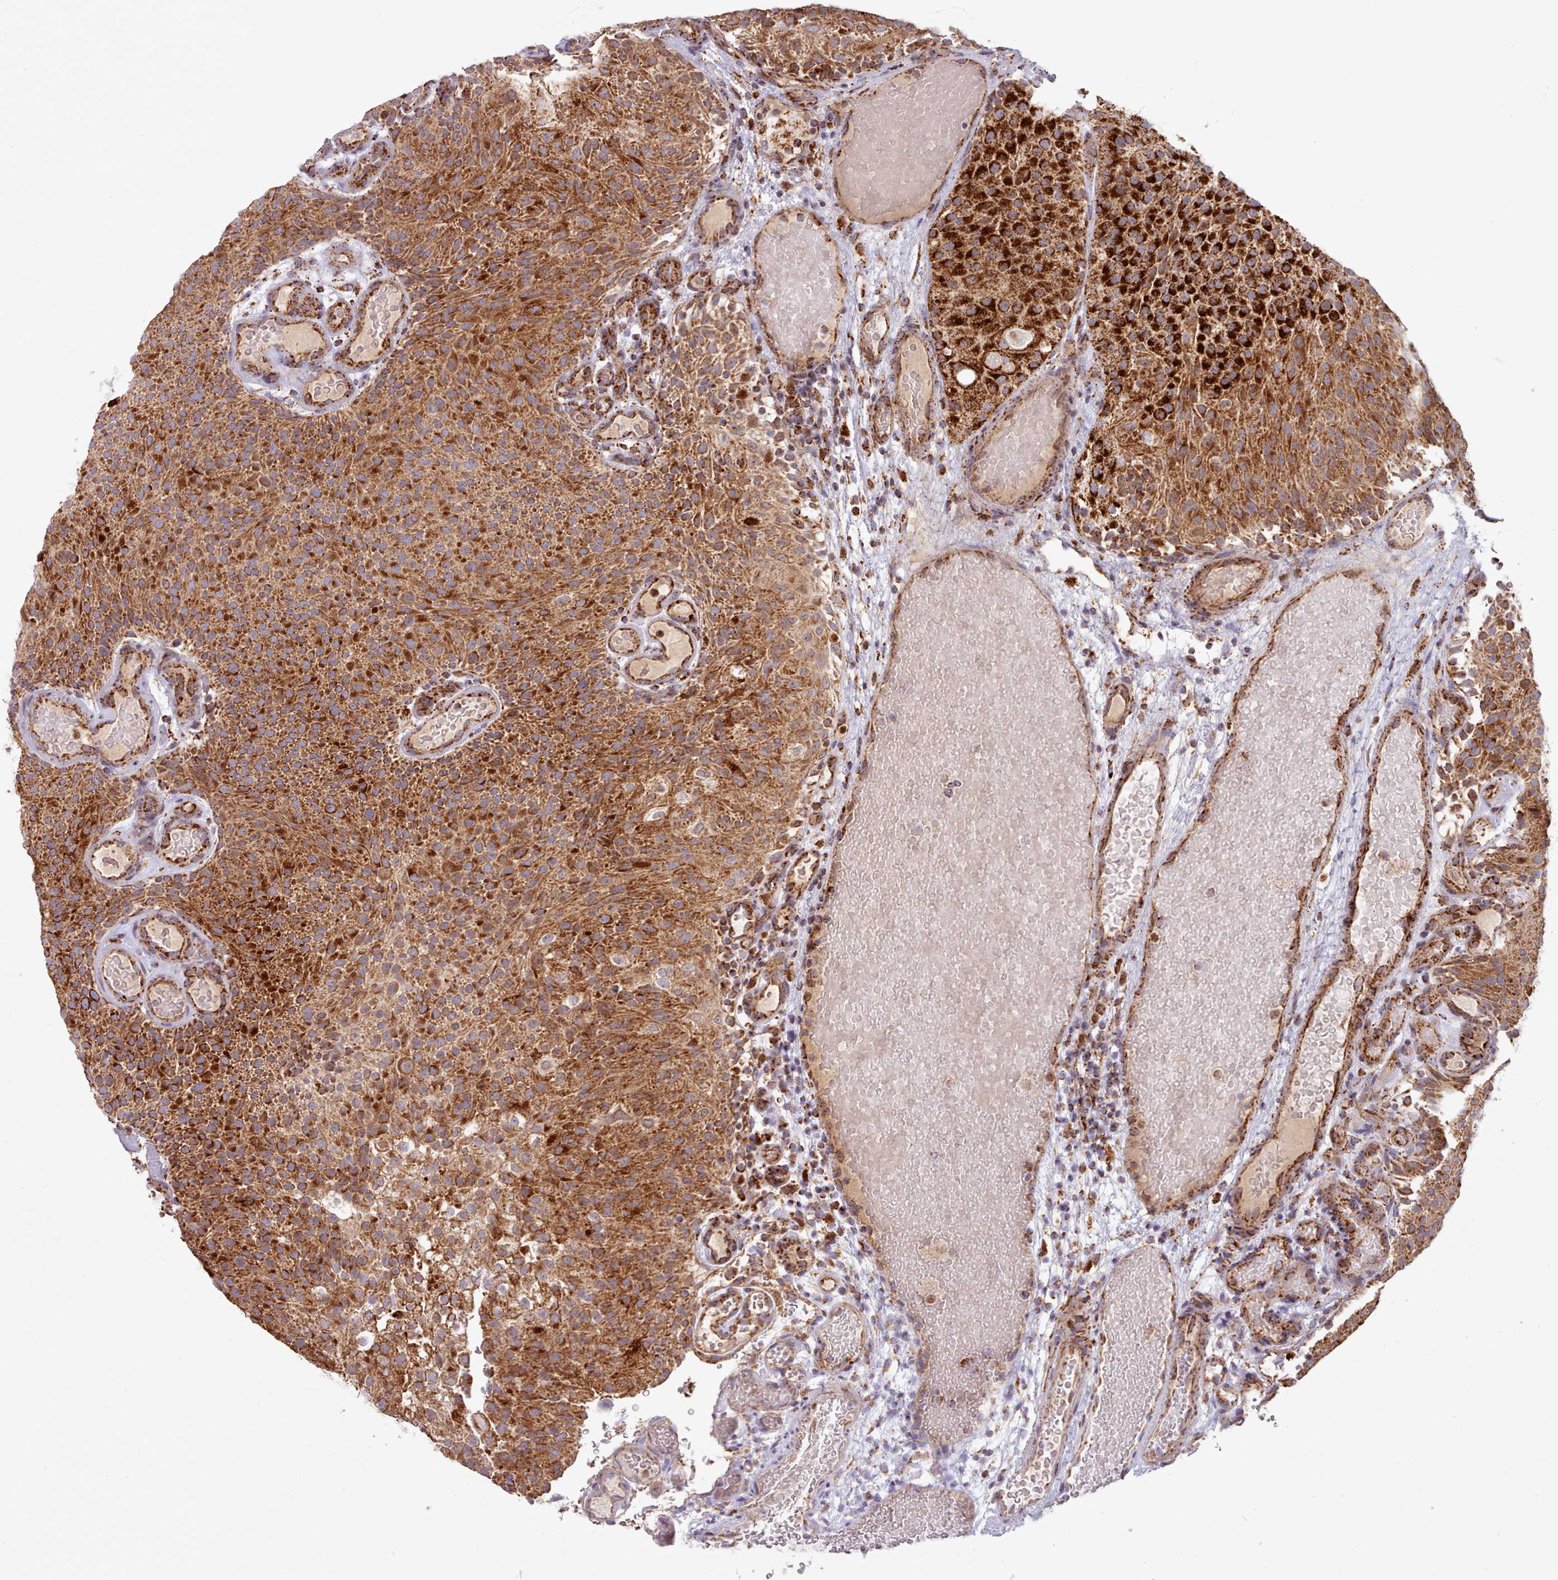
{"staining": {"intensity": "strong", "quantity": ">75%", "location": "cytoplasmic/membranous"}, "tissue": "urothelial cancer", "cell_type": "Tumor cells", "image_type": "cancer", "snomed": [{"axis": "morphology", "description": "Urothelial carcinoma, Low grade"}, {"axis": "topography", "description": "Urinary bladder"}], "caption": "IHC (DAB (3,3'-diaminobenzidine)) staining of urothelial carcinoma (low-grade) demonstrates strong cytoplasmic/membranous protein positivity in about >75% of tumor cells.", "gene": "HSDL2", "patient": {"sex": "male", "age": 78}}